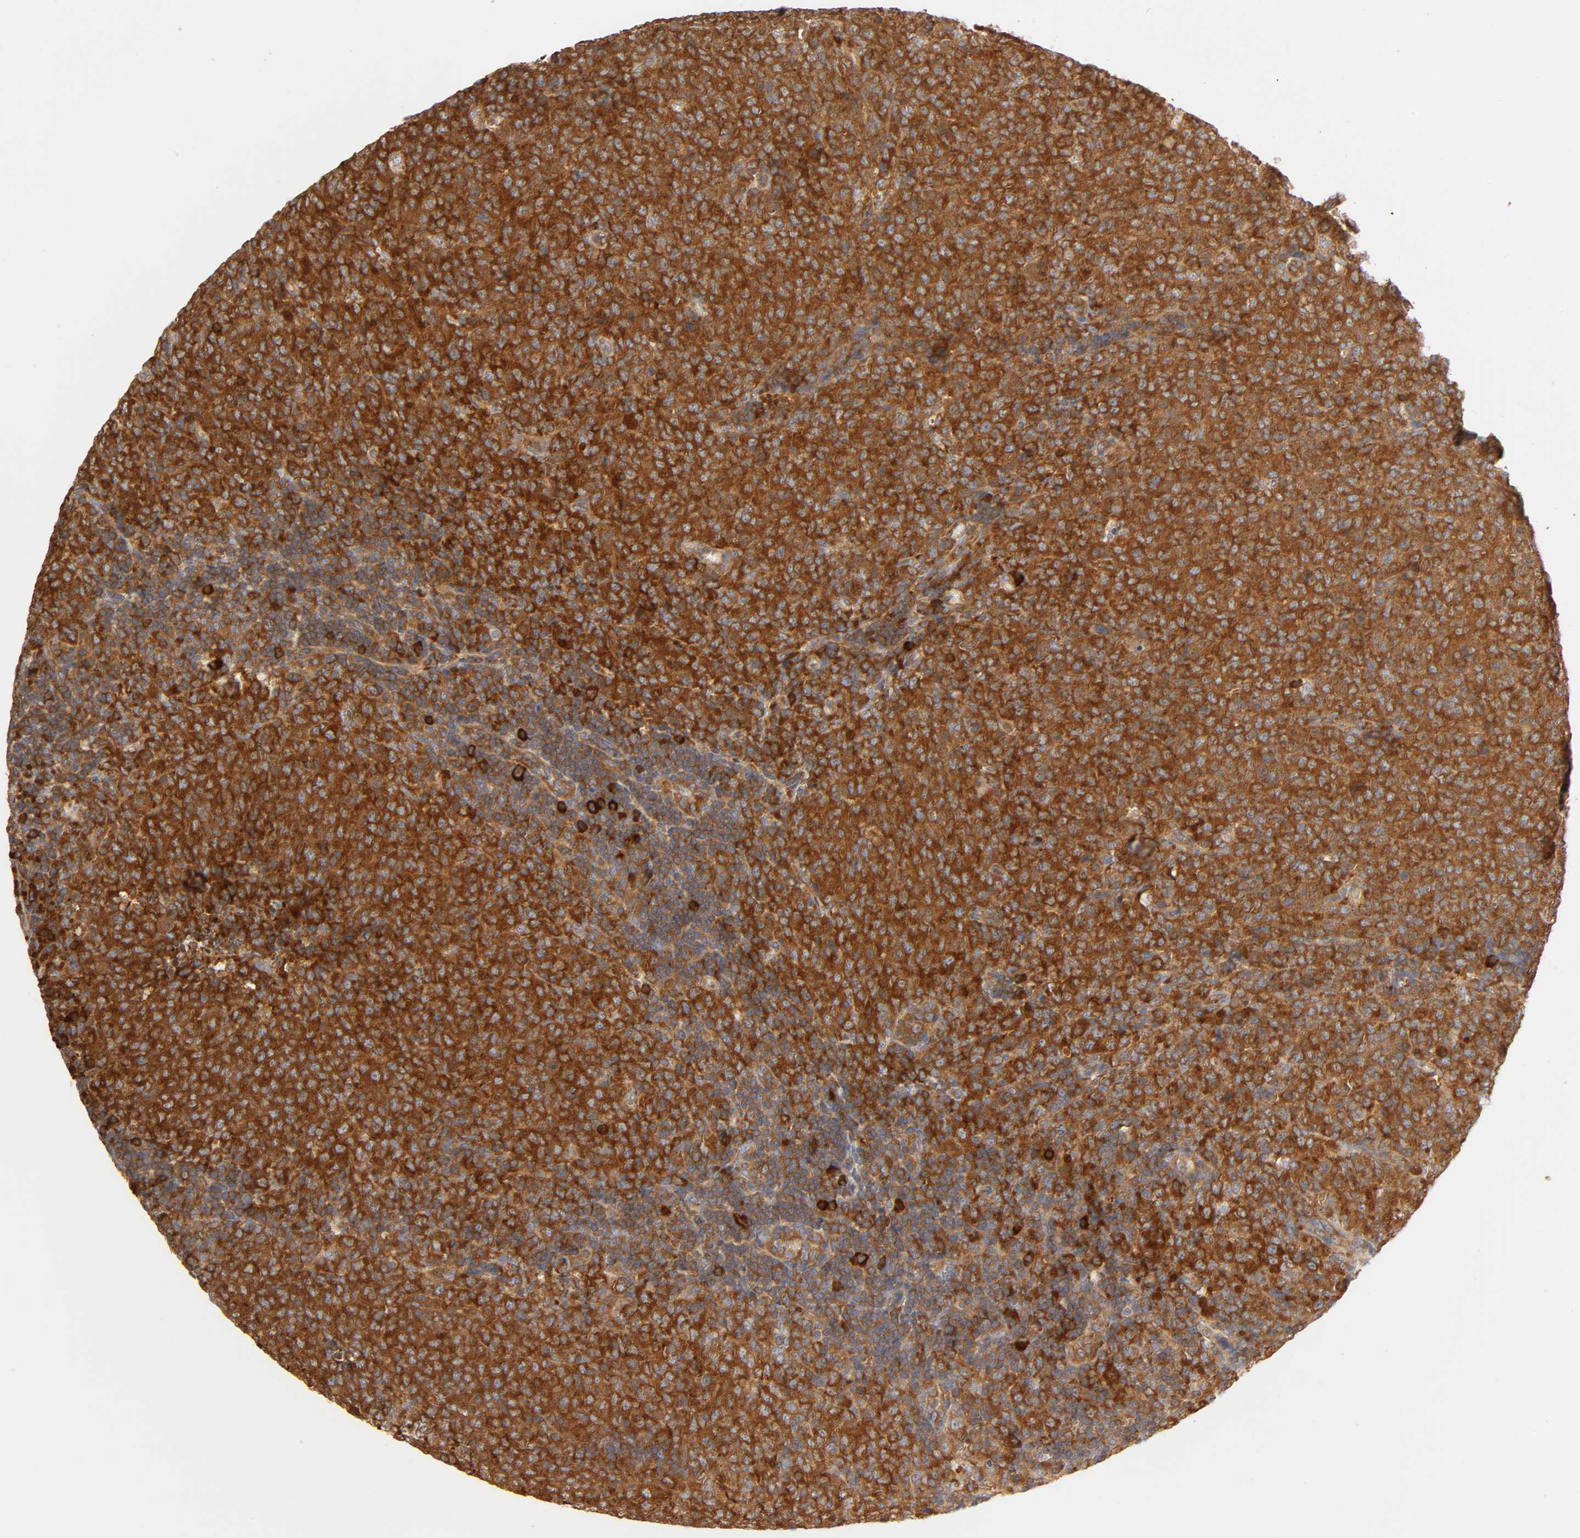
{"staining": {"intensity": "strong", "quantity": ">75%", "location": "cytoplasmic/membranous"}, "tissue": "lymphoma", "cell_type": "Tumor cells", "image_type": "cancer", "snomed": [{"axis": "morphology", "description": "Malignant lymphoma, non-Hodgkin's type, High grade"}, {"axis": "topography", "description": "Tonsil"}], "caption": "Human lymphoma stained for a protein (brown) exhibits strong cytoplasmic/membranous positive expression in about >75% of tumor cells.", "gene": "SCHIP1", "patient": {"sex": "female", "age": 36}}